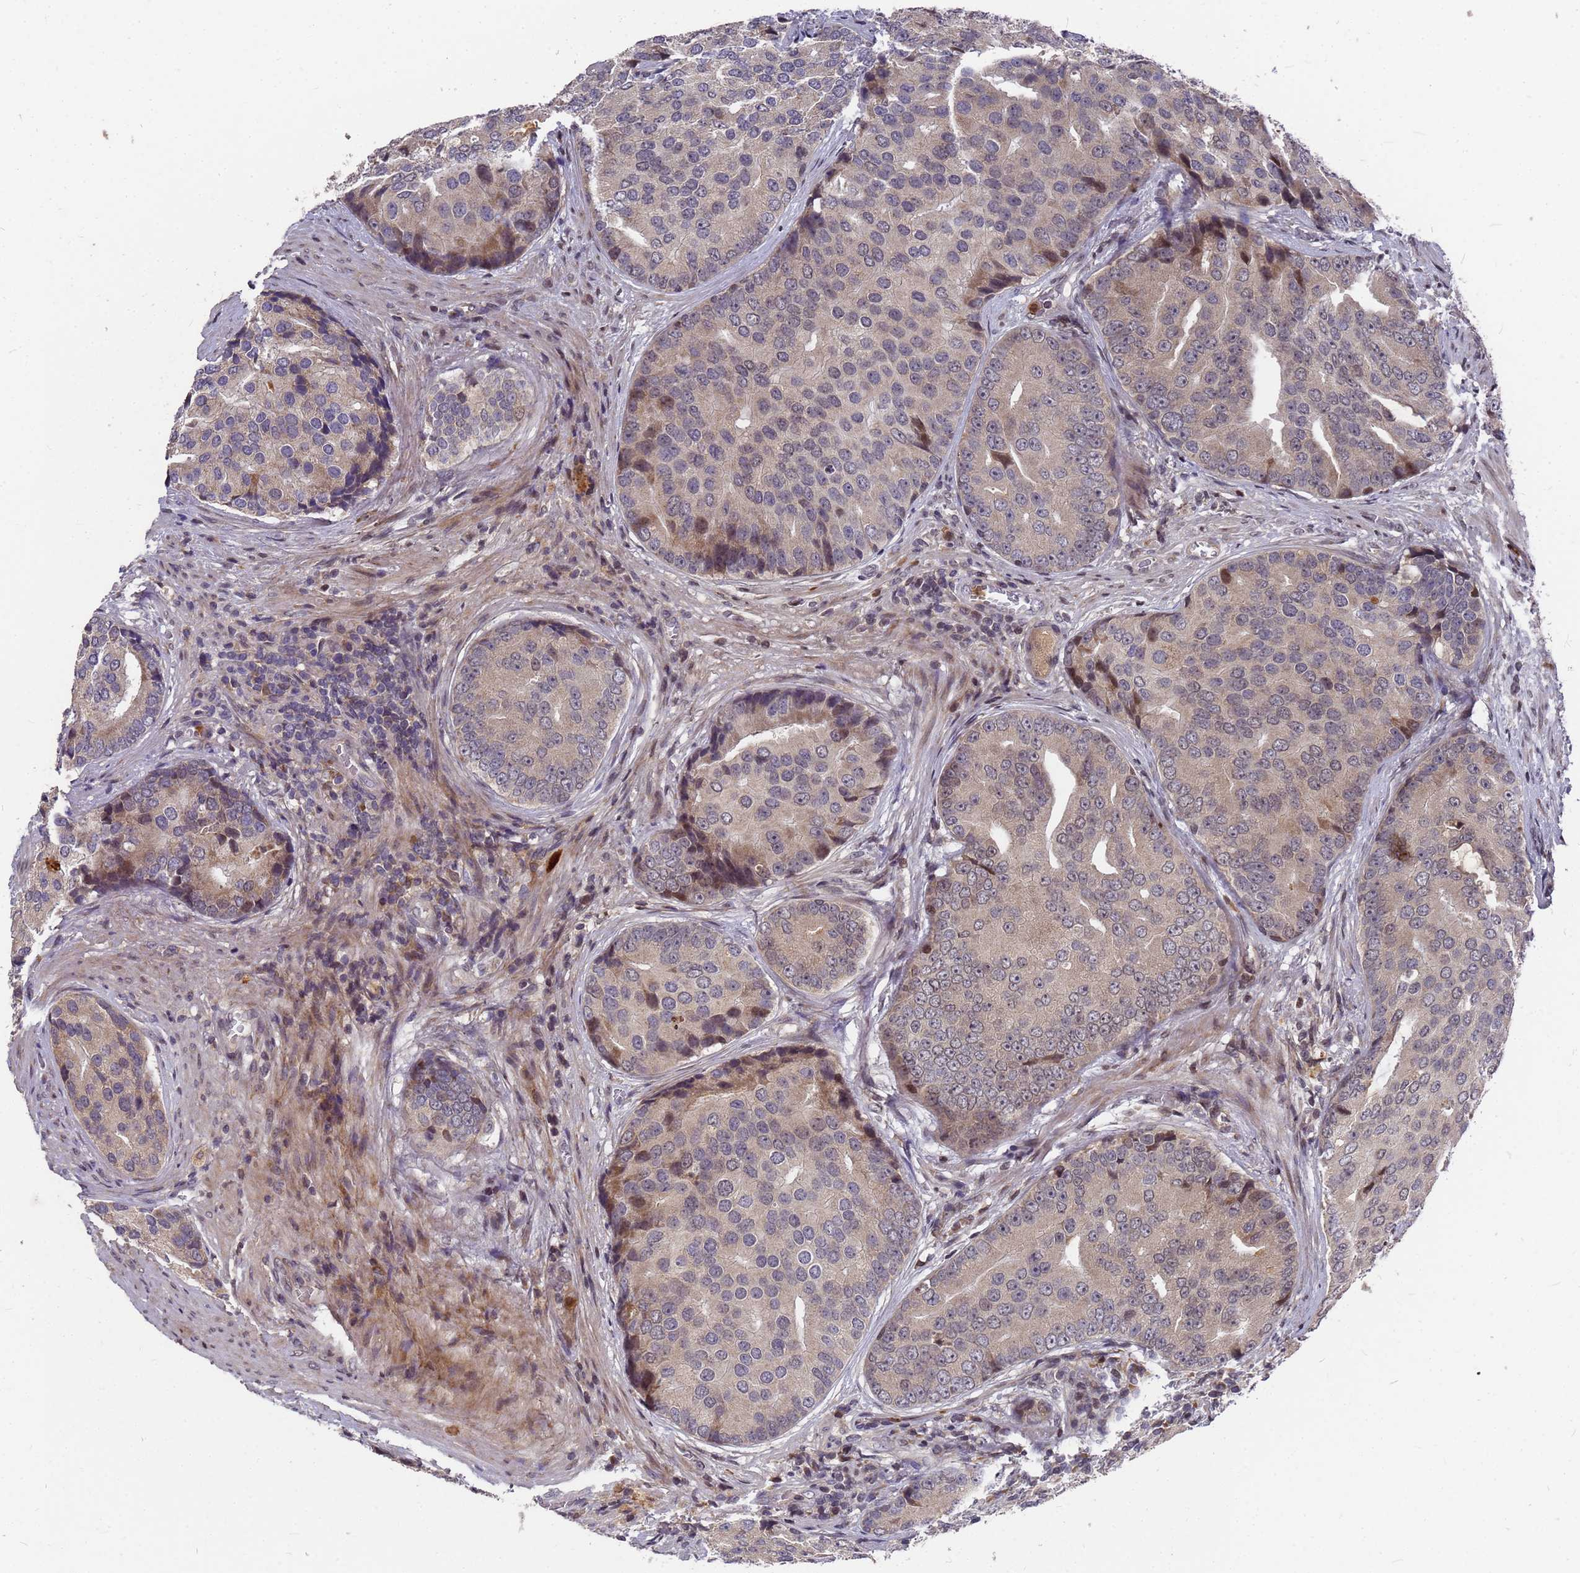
{"staining": {"intensity": "weak", "quantity": "<25%", "location": "cytoplasmic/membranous"}, "tissue": "prostate cancer", "cell_type": "Tumor cells", "image_type": "cancer", "snomed": [{"axis": "morphology", "description": "Adenocarcinoma, High grade"}, {"axis": "topography", "description": "Prostate"}], "caption": "DAB (3,3'-diaminobenzidine) immunohistochemical staining of human high-grade adenocarcinoma (prostate) exhibits no significant staining in tumor cells.", "gene": "ZNF717", "patient": {"sex": "male", "age": 62}}